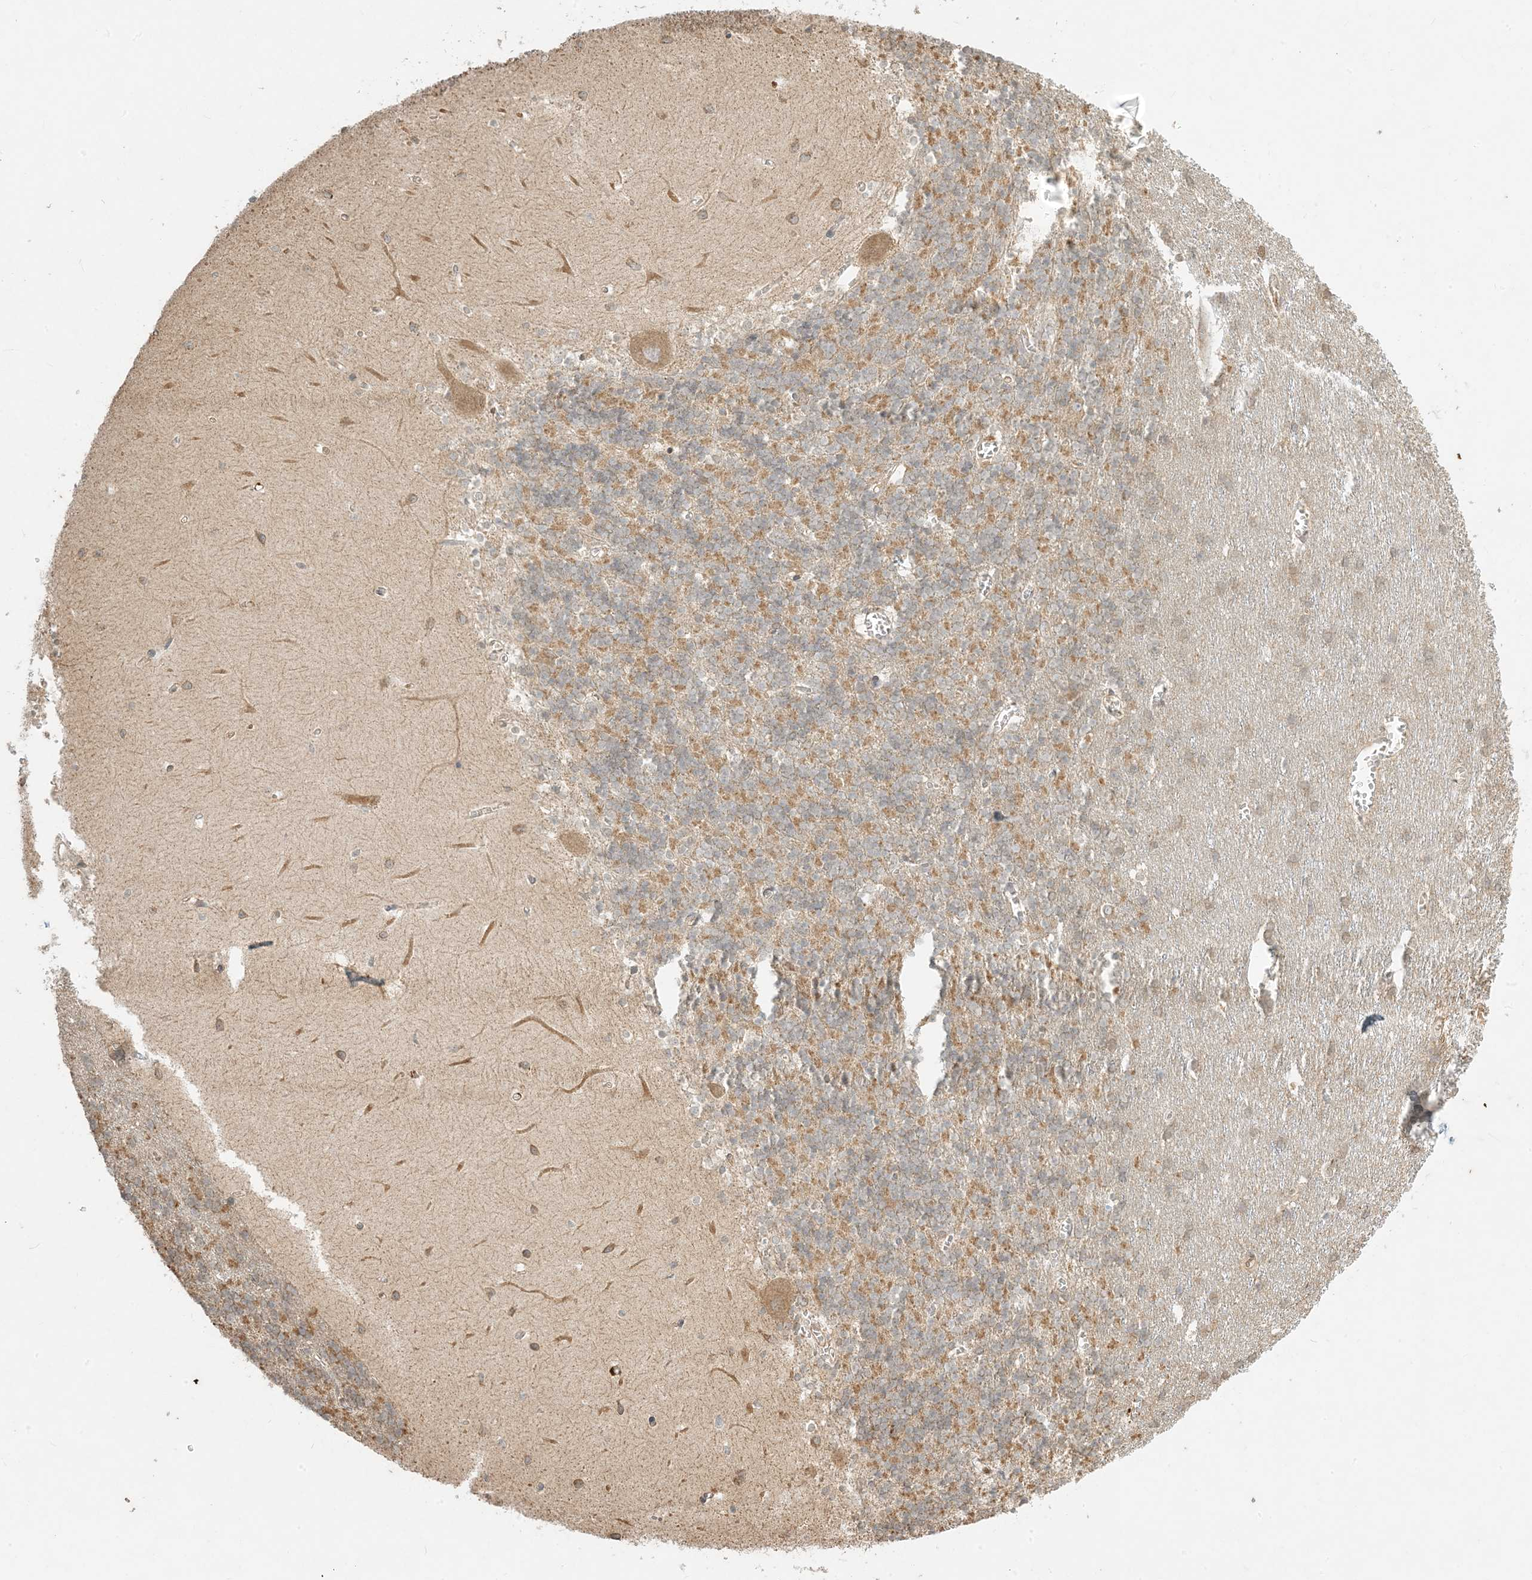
{"staining": {"intensity": "moderate", "quantity": "25%-75%", "location": "cytoplasmic/membranous"}, "tissue": "cerebellum", "cell_type": "Cells in granular layer", "image_type": "normal", "snomed": [{"axis": "morphology", "description": "Normal tissue, NOS"}, {"axis": "topography", "description": "Cerebellum"}], "caption": "Moderate cytoplasmic/membranous protein positivity is identified in approximately 25%-75% of cells in granular layer in cerebellum. The protein of interest is stained brown, and the nuclei are stained in blue (DAB (3,3'-diaminobenzidine) IHC with brightfield microscopy, high magnification).", "gene": "MCOLN1", "patient": {"sex": "male", "age": 37}}